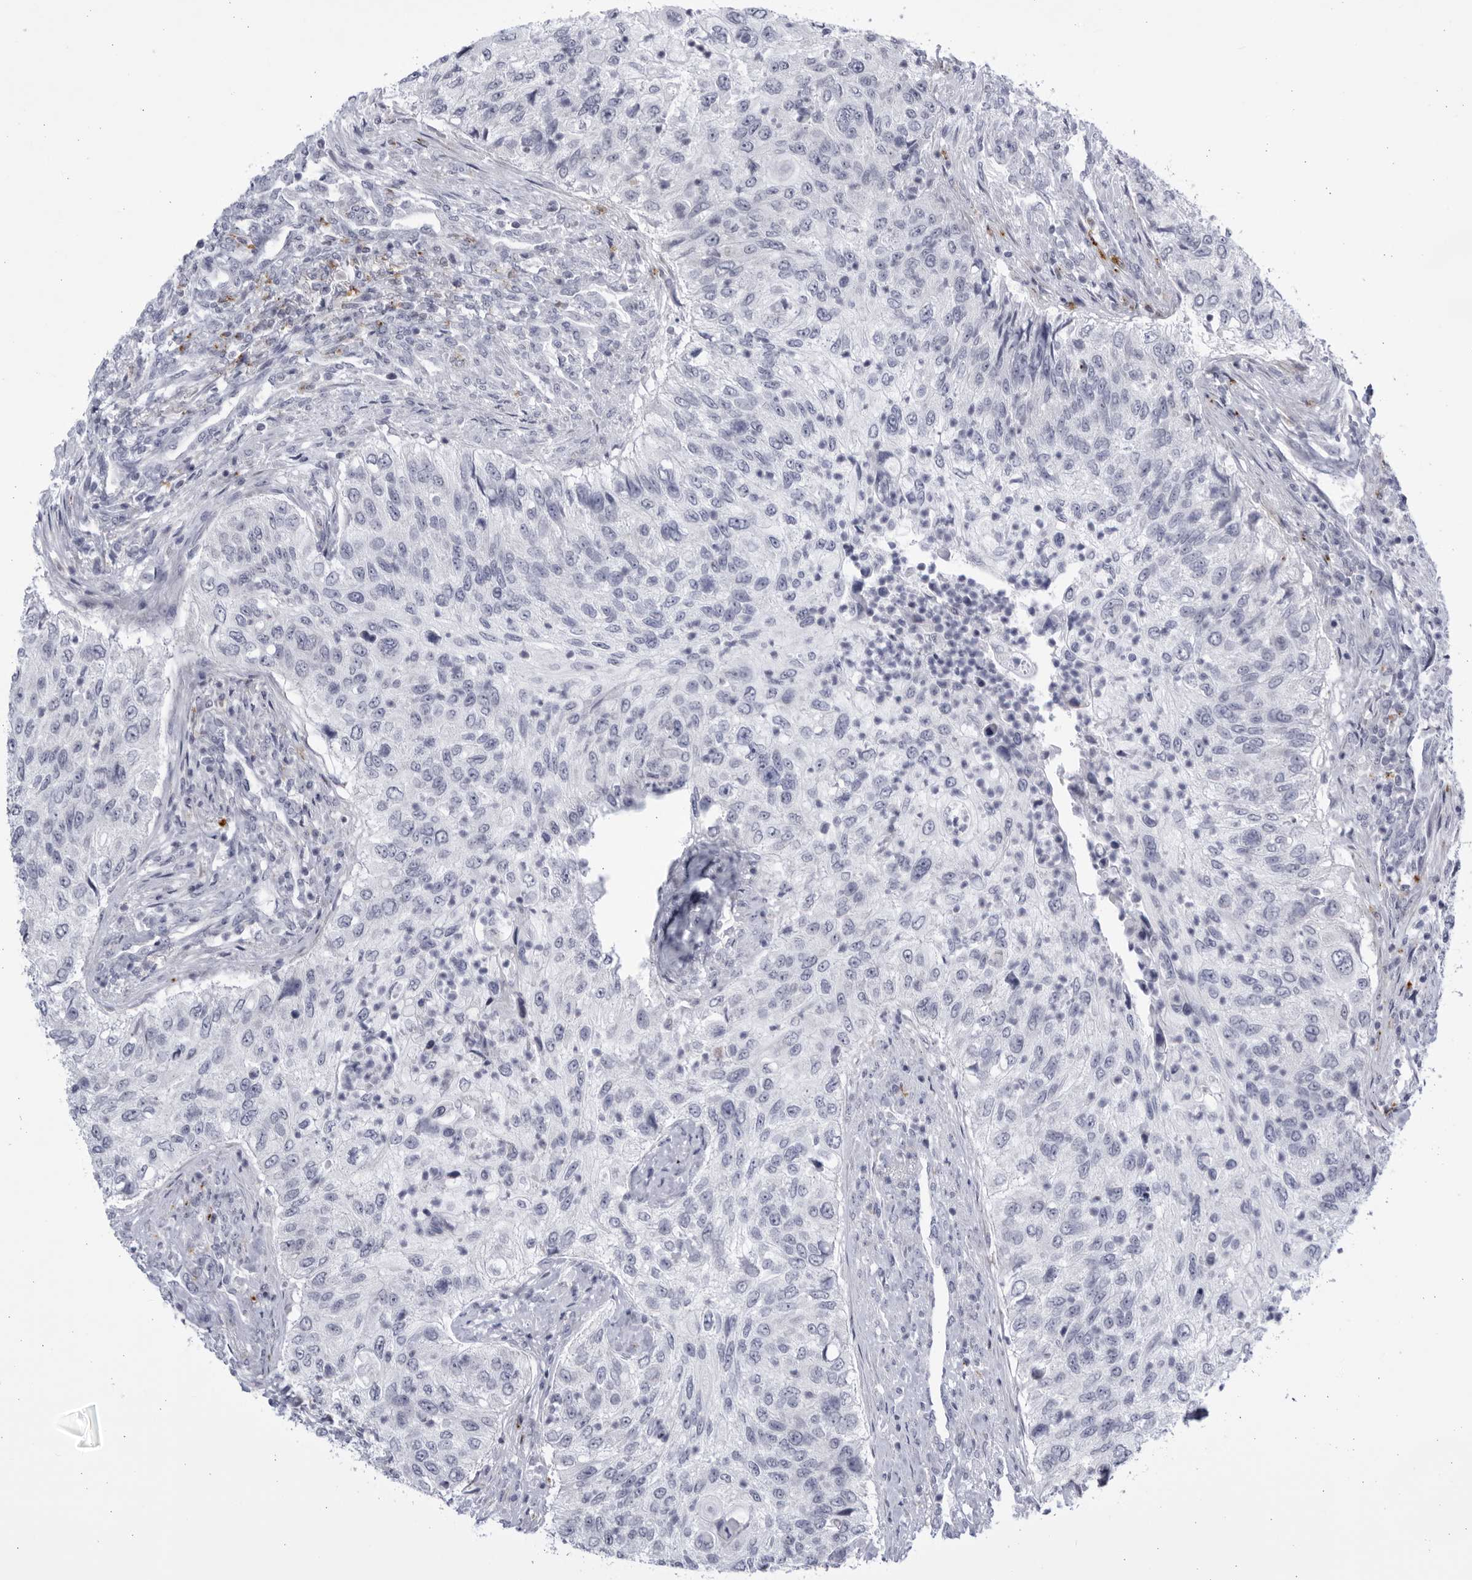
{"staining": {"intensity": "negative", "quantity": "none", "location": "none"}, "tissue": "urothelial cancer", "cell_type": "Tumor cells", "image_type": "cancer", "snomed": [{"axis": "morphology", "description": "Urothelial carcinoma, High grade"}, {"axis": "topography", "description": "Urinary bladder"}], "caption": "An immunohistochemistry micrograph of urothelial cancer is shown. There is no staining in tumor cells of urothelial cancer. The staining is performed using DAB (3,3'-diaminobenzidine) brown chromogen with nuclei counter-stained in using hematoxylin.", "gene": "CCDC181", "patient": {"sex": "female", "age": 60}}